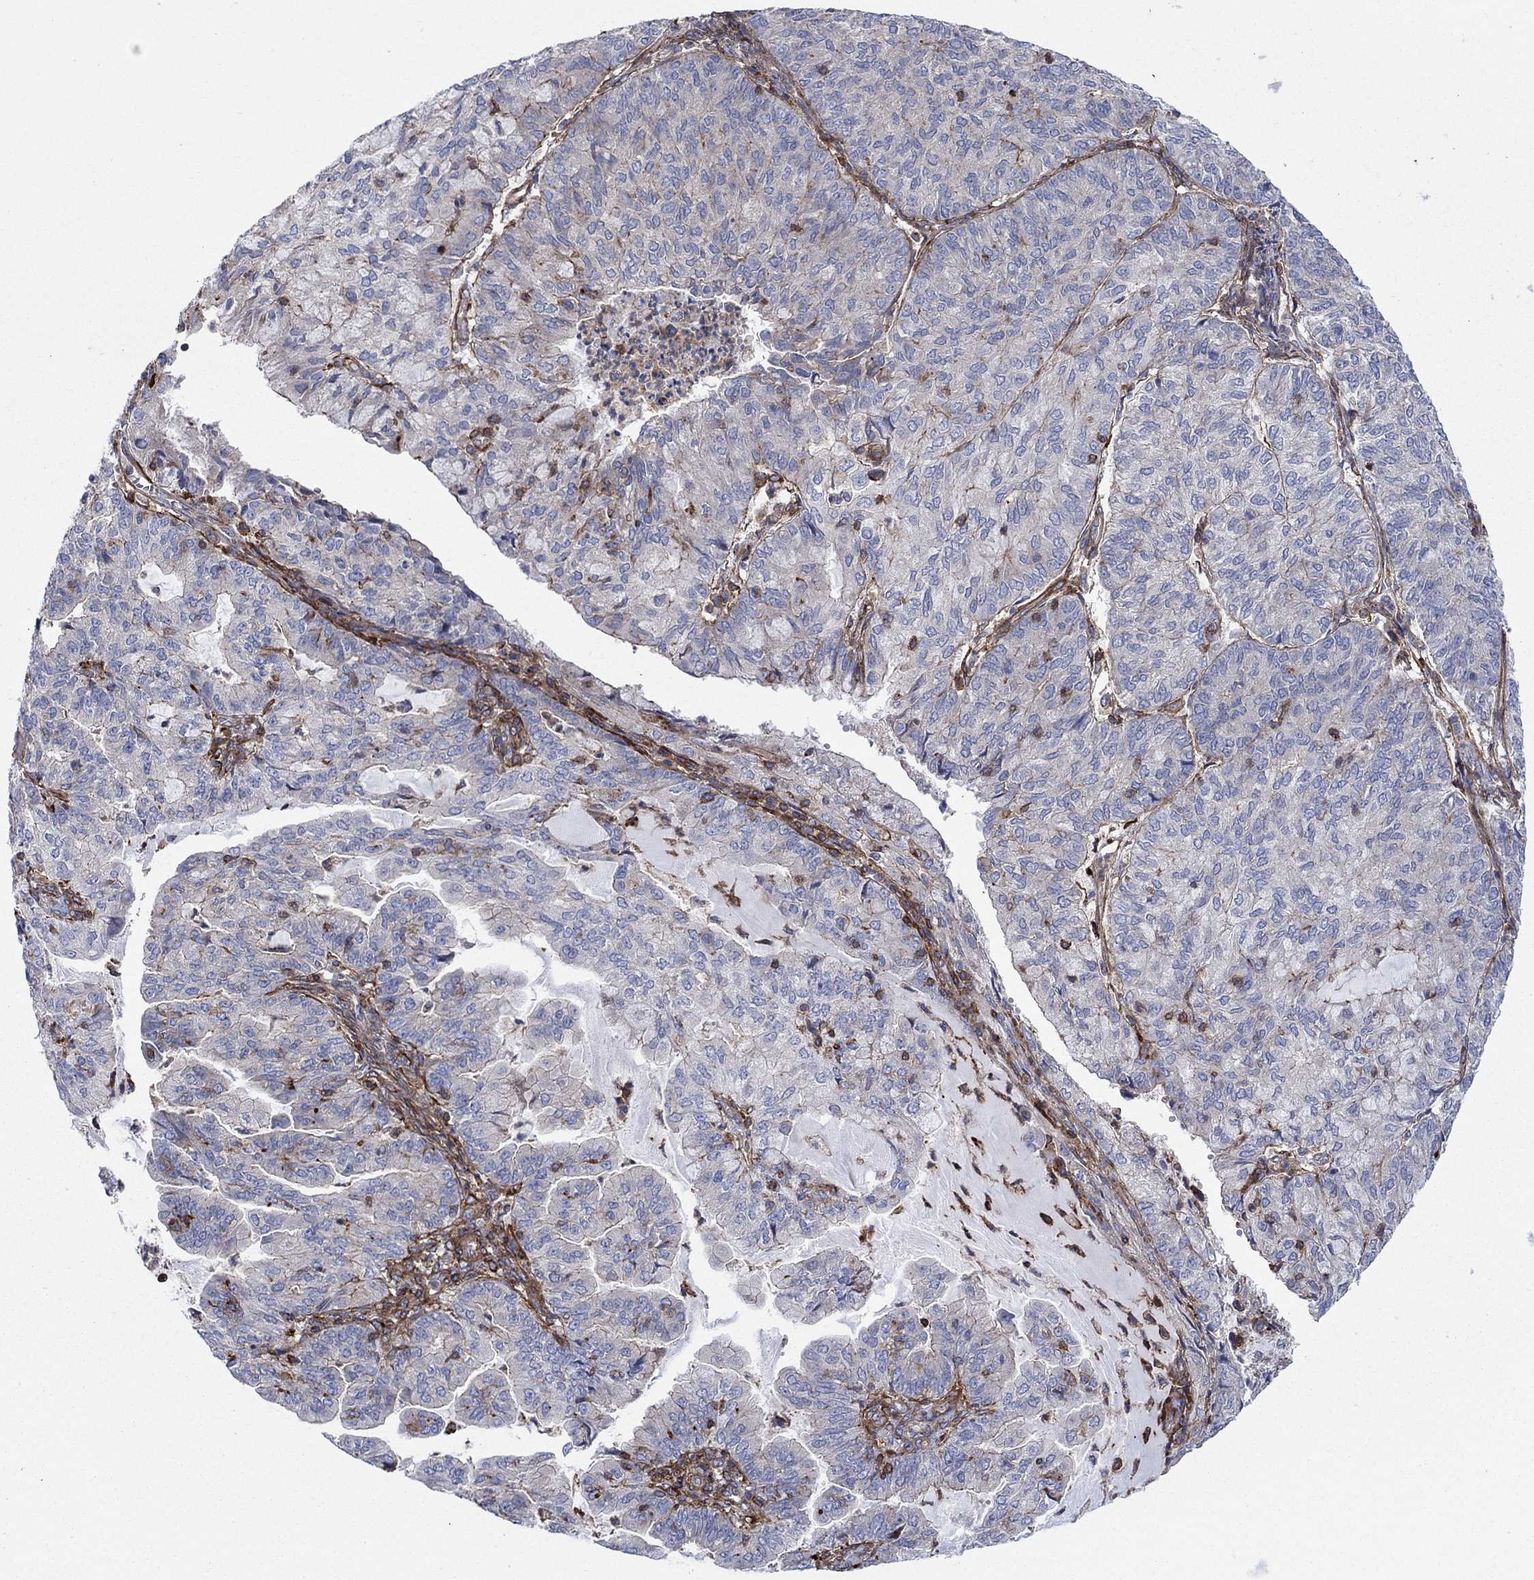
{"staining": {"intensity": "strong", "quantity": "<25%", "location": "cytoplasmic/membranous"}, "tissue": "endometrial cancer", "cell_type": "Tumor cells", "image_type": "cancer", "snomed": [{"axis": "morphology", "description": "Adenocarcinoma, NOS"}, {"axis": "topography", "description": "Endometrium"}], "caption": "A brown stain highlights strong cytoplasmic/membranous positivity of a protein in human endometrial adenocarcinoma tumor cells.", "gene": "PAG1", "patient": {"sex": "female", "age": 82}}